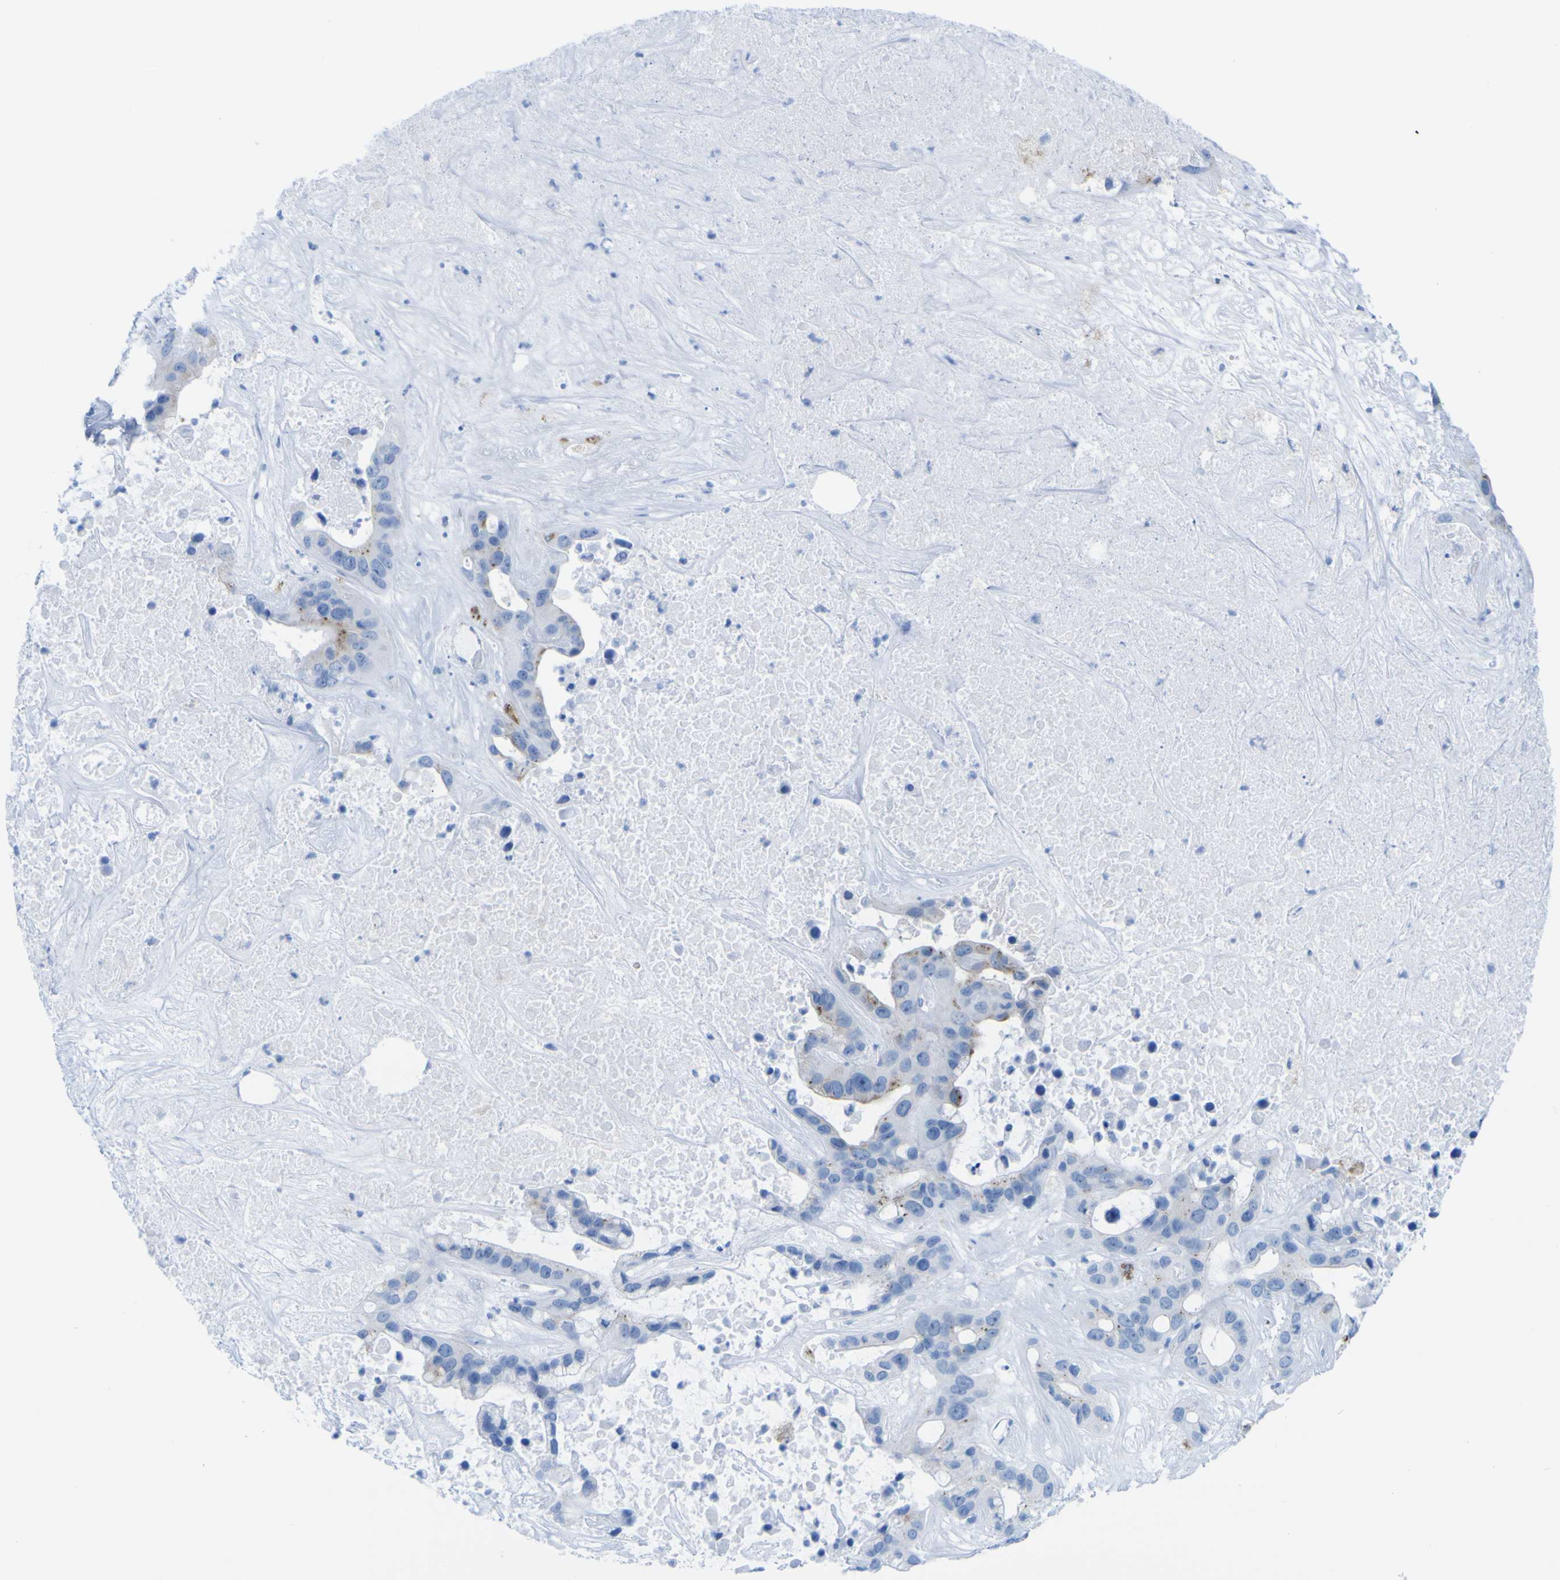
{"staining": {"intensity": "moderate", "quantity": "<25%", "location": "cytoplasmic/membranous"}, "tissue": "liver cancer", "cell_type": "Tumor cells", "image_type": "cancer", "snomed": [{"axis": "morphology", "description": "Cholangiocarcinoma"}, {"axis": "topography", "description": "Liver"}], "caption": "Immunohistochemistry (IHC) histopathology image of neoplastic tissue: cholangiocarcinoma (liver) stained using IHC reveals low levels of moderate protein expression localized specifically in the cytoplasmic/membranous of tumor cells, appearing as a cytoplasmic/membranous brown color.", "gene": "PLD3", "patient": {"sex": "female", "age": 65}}